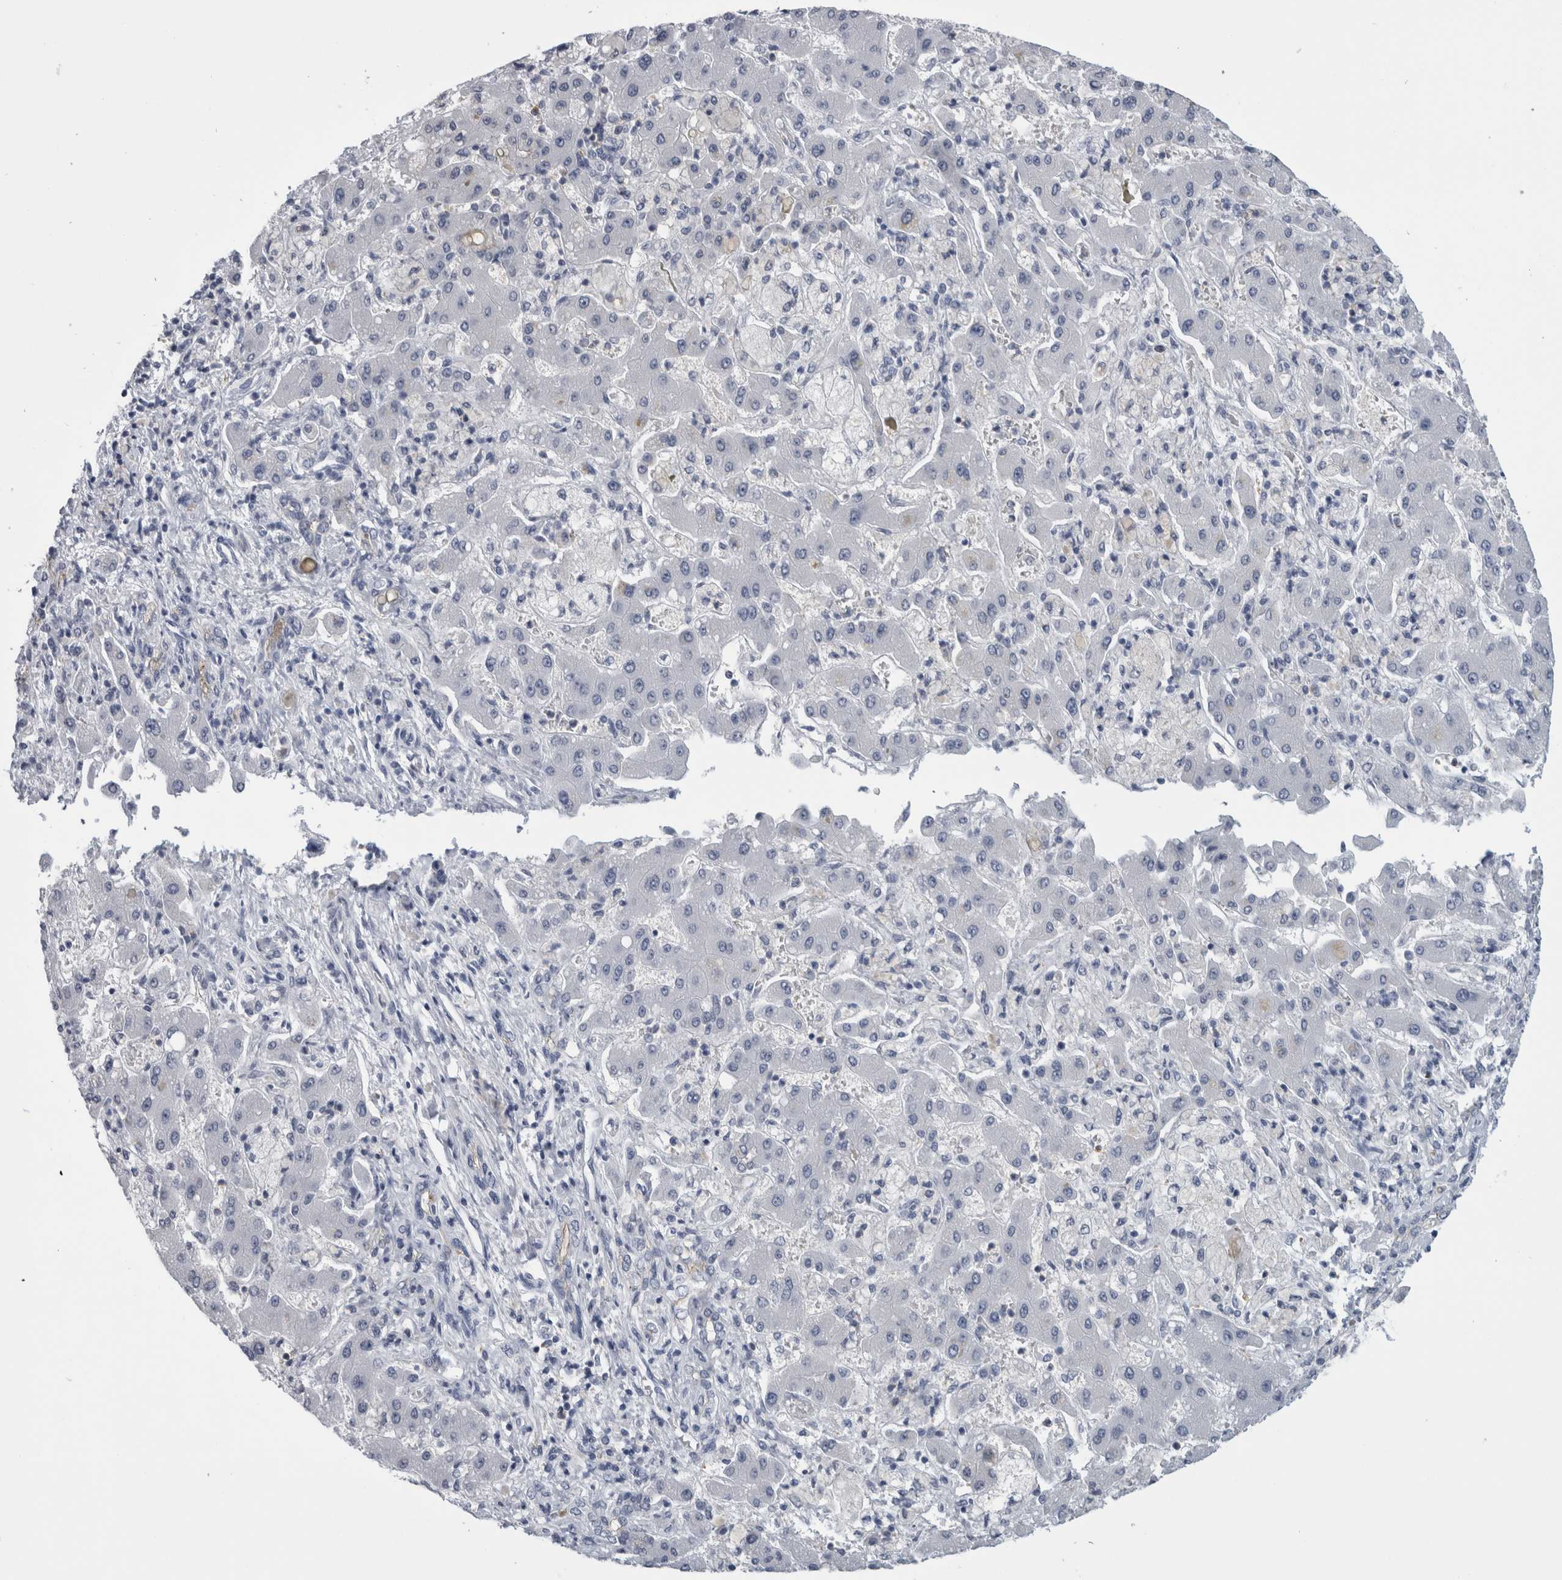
{"staining": {"intensity": "negative", "quantity": "none", "location": "none"}, "tissue": "liver cancer", "cell_type": "Tumor cells", "image_type": "cancer", "snomed": [{"axis": "morphology", "description": "Cholangiocarcinoma"}, {"axis": "topography", "description": "Liver"}], "caption": "This is a image of immunohistochemistry staining of liver cancer (cholangiocarcinoma), which shows no staining in tumor cells.", "gene": "ANKFY1", "patient": {"sex": "male", "age": 50}}